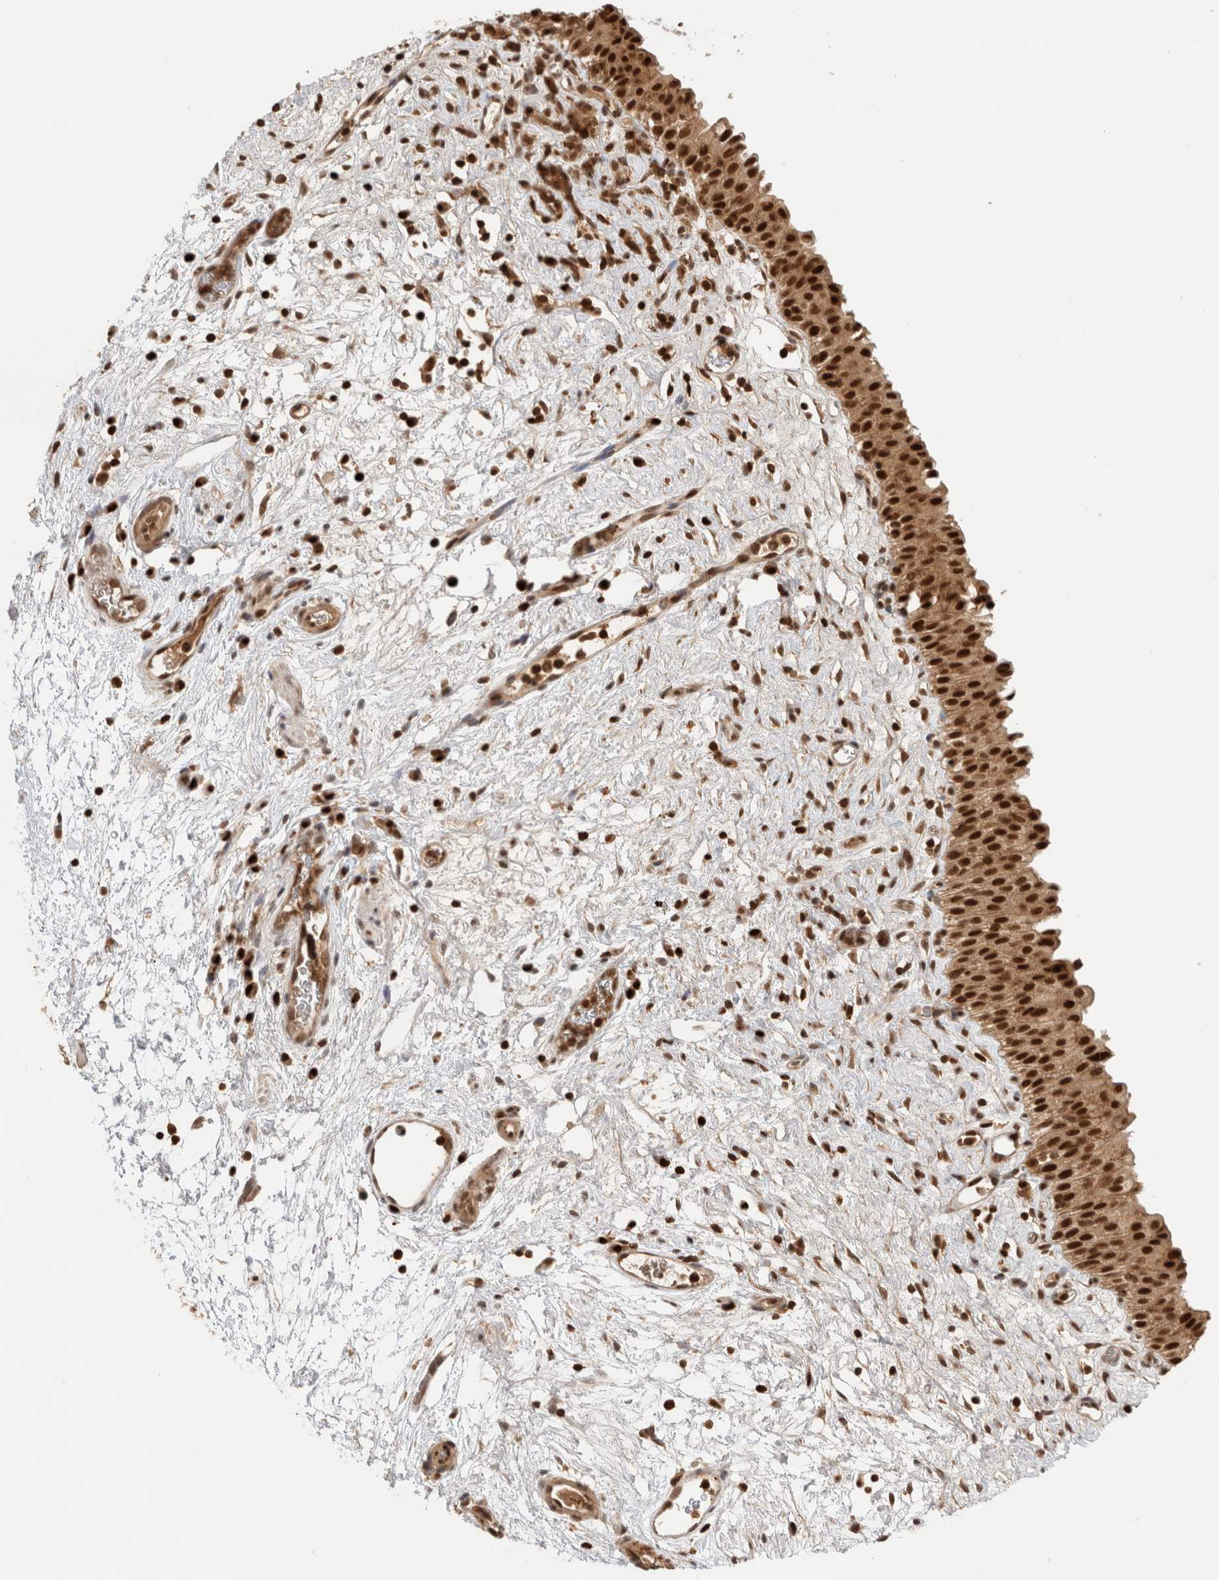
{"staining": {"intensity": "strong", "quantity": ">75%", "location": "cytoplasmic/membranous,nuclear"}, "tissue": "urinary bladder", "cell_type": "Urothelial cells", "image_type": "normal", "snomed": [{"axis": "morphology", "description": "Normal tissue, NOS"}, {"axis": "topography", "description": "Urinary bladder"}], "caption": "Urothelial cells display strong cytoplasmic/membranous,nuclear positivity in approximately >75% of cells in unremarkable urinary bladder.", "gene": "SNRNP40", "patient": {"sex": "male", "age": 82}}